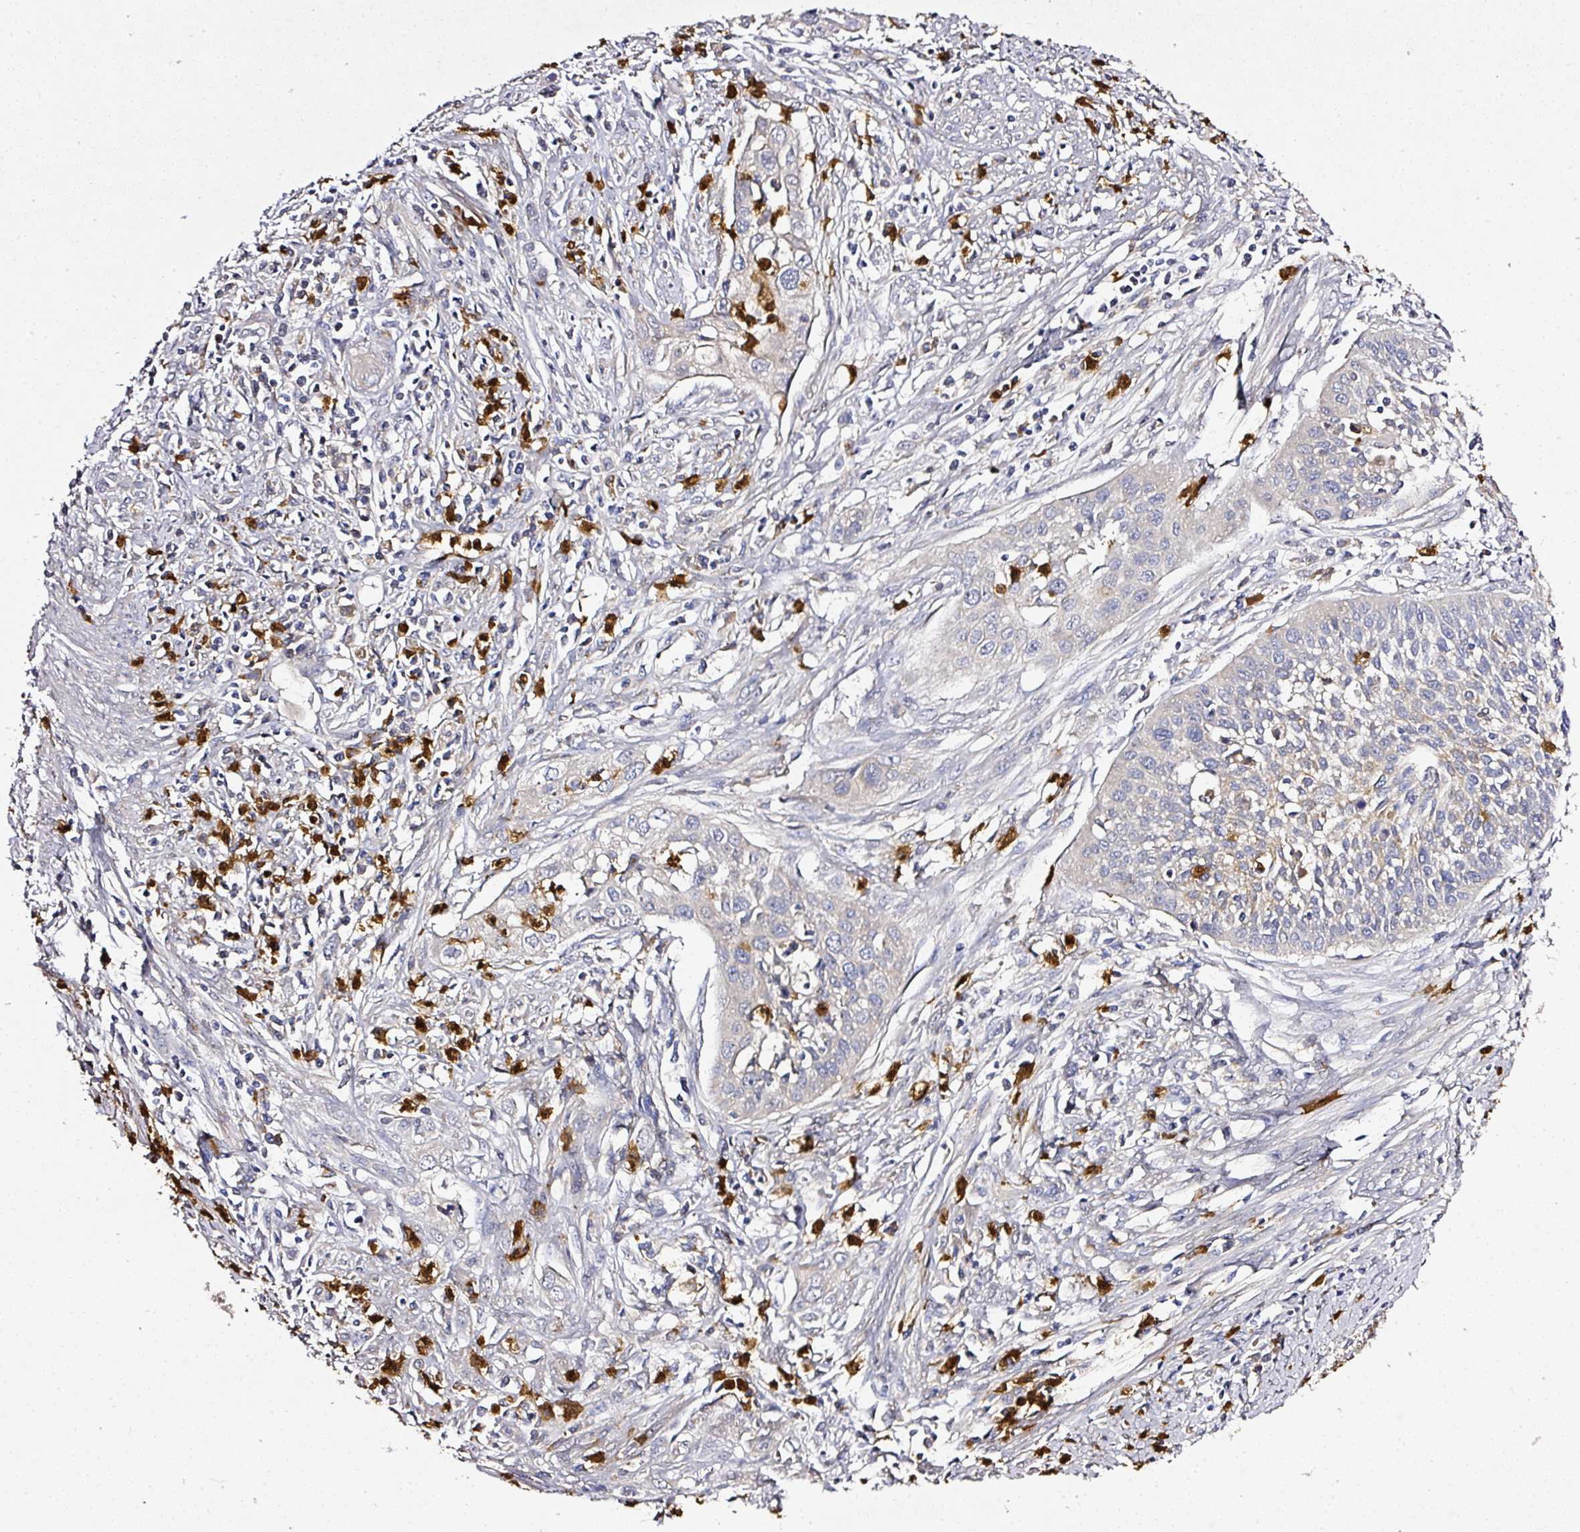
{"staining": {"intensity": "negative", "quantity": "none", "location": "none"}, "tissue": "cervical cancer", "cell_type": "Tumor cells", "image_type": "cancer", "snomed": [{"axis": "morphology", "description": "Squamous cell carcinoma, NOS"}, {"axis": "topography", "description": "Cervix"}], "caption": "The image demonstrates no staining of tumor cells in cervical cancer (squamous cell carcinoma).", "gene": "CAB39L", "patient": {"sex": "female", "age": 34}}